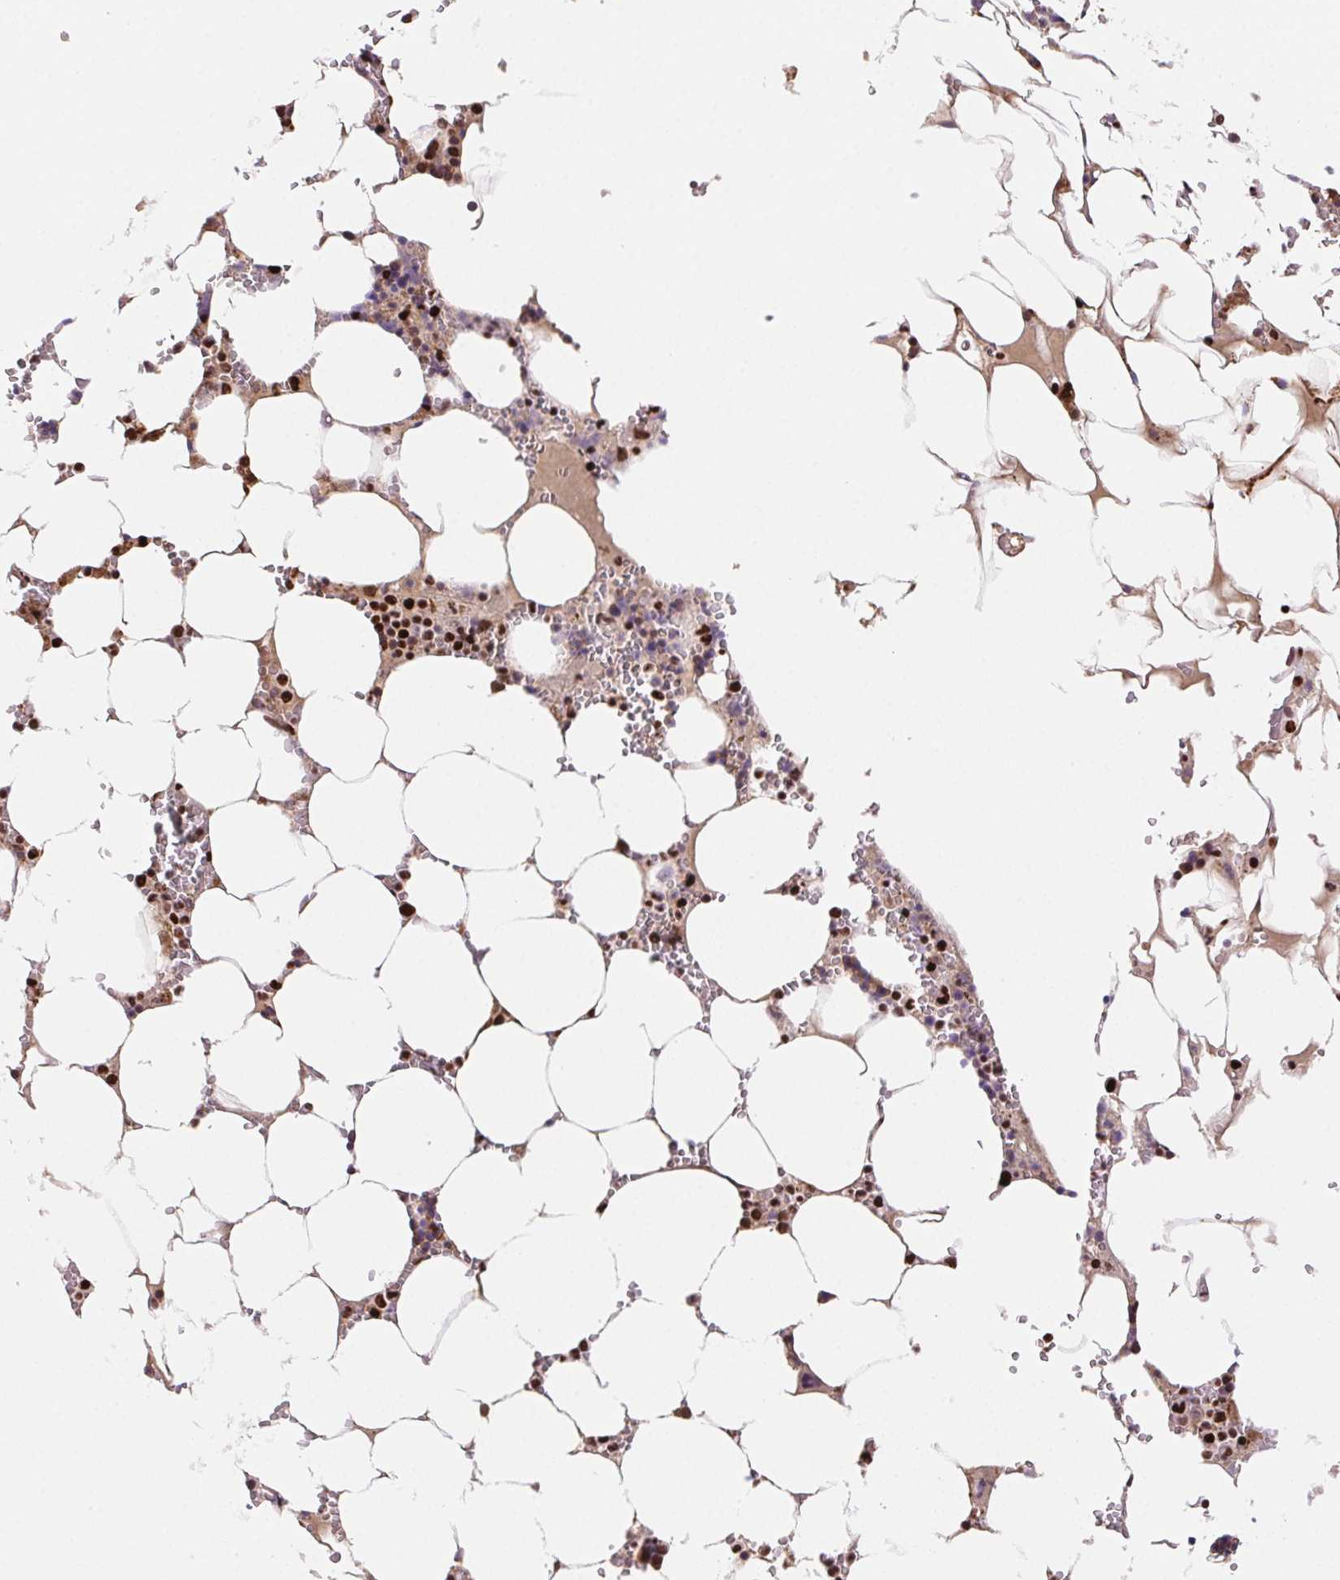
{"staining": {"intensity": "strong", "quantity": "25%-75%", "location": "nuclear"}, "tissue": "bone marrow", "cell_type": "Hematopoietic cells", "image_type": "normal", "snomed": [{"axis": "morphology", "description": "Normal tissue, NOS"}, {"axis": "topography", "description": "Bone marrow"}], "caption": "This histopathology image demonstrates immunohistochemistry (IHC) staining of benign bone marrow, with high strong nuclear positivity in about 25%-75% of hematopoietic cells.", "gene": "SETSIP", "patient": {"sex": "male", "age": 64}}